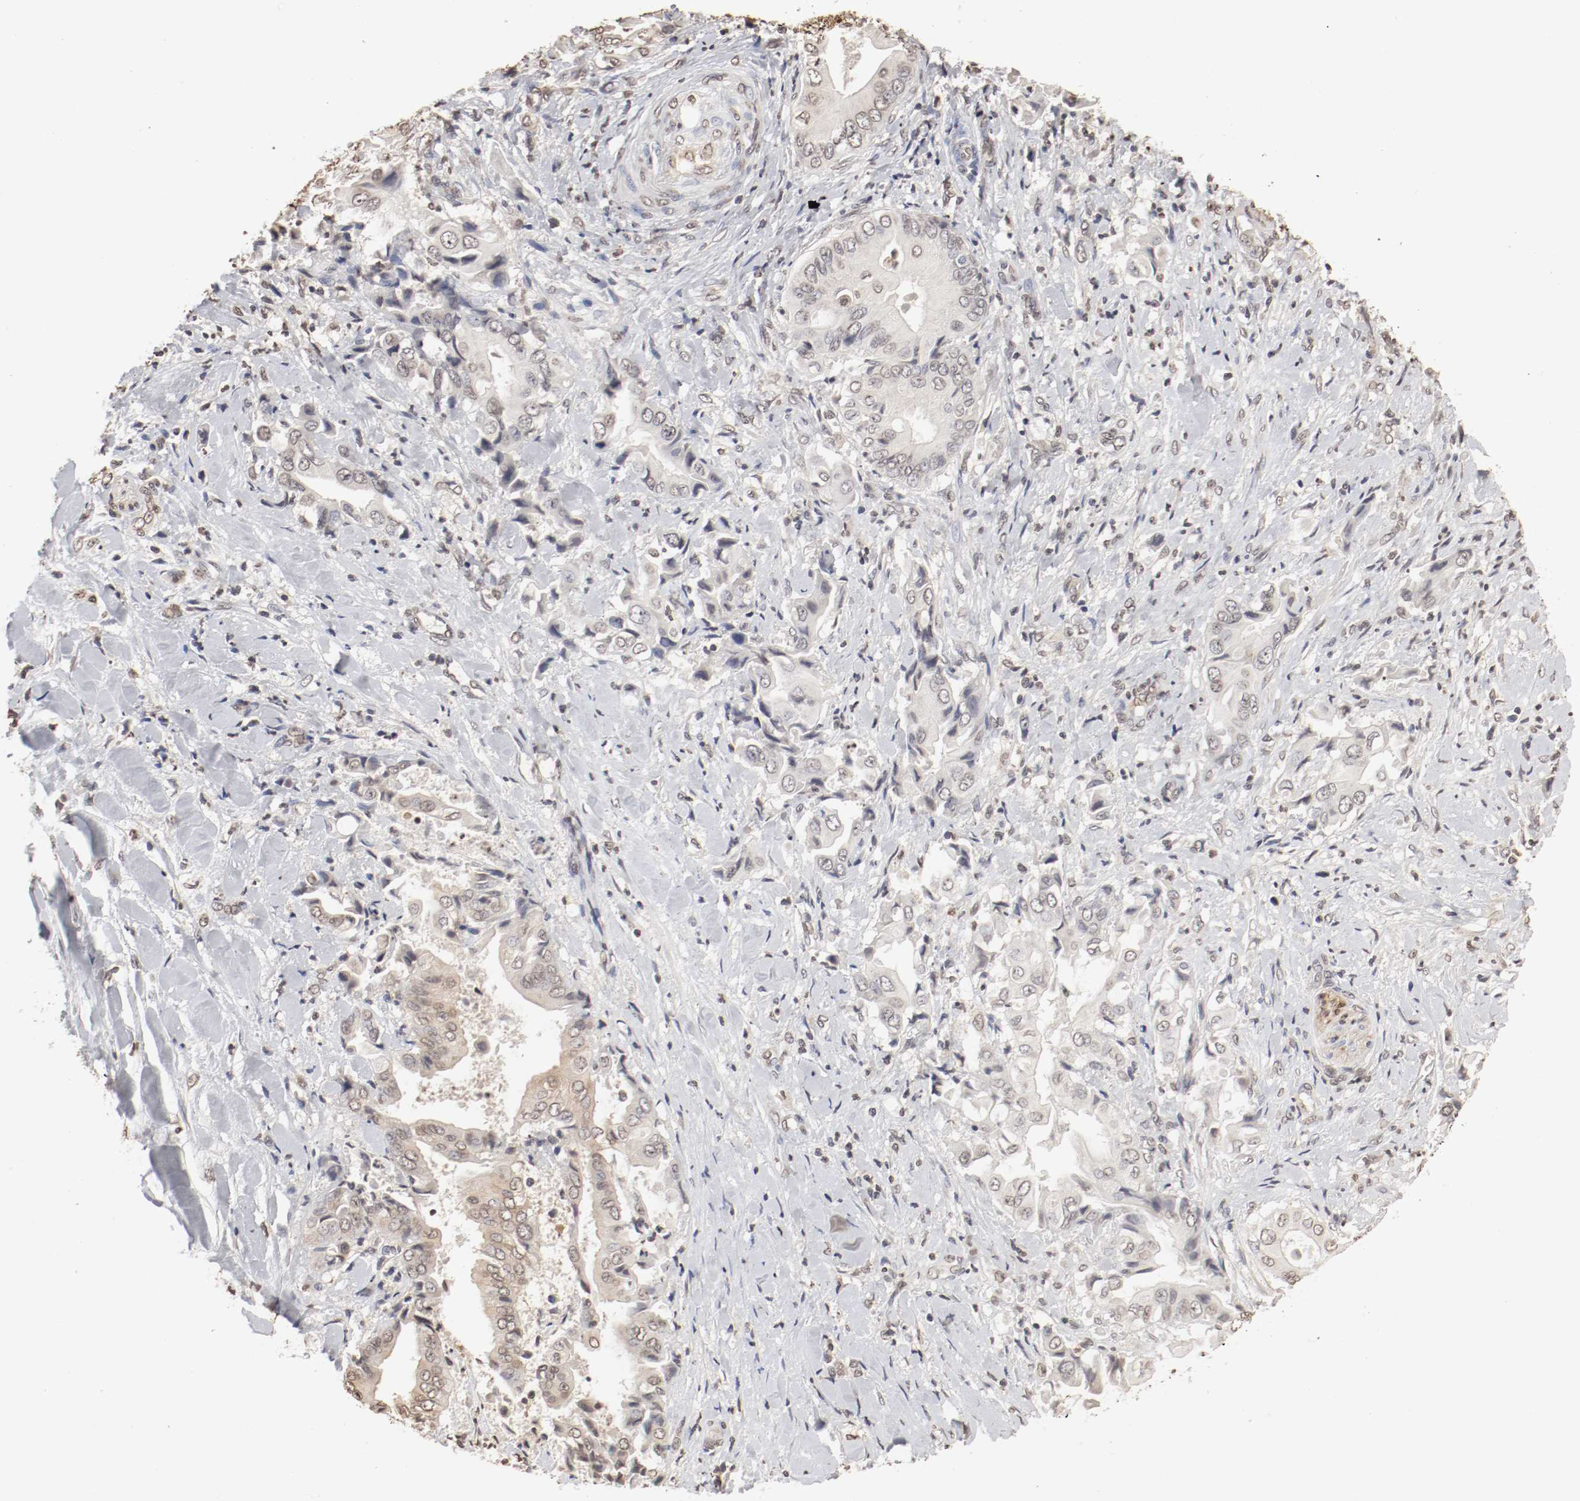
{"staining": {"intensity": "weak", "quantity": "25%-75%", "location": "cytoplasmic/membranous,nuclear"}, "tissue": "liver cancer", "cell_type": "Tumor cells", "image_type": "cancer", "snomed": [{"axis": "morphology", "description": "Cholangiocarcinoma"}, {"axis": "topography", "description": "Liver"}], "caption": "Immunohistochemistry (IHC) histopathology image of liver cancer stained for a protein (brown), which reveals low levels of weak cytoplasmic/membranous and nuclear positivity in about 25%-75% of tumor cells.", "gene": "WASL", "patient": {"sex": "male", "age": 58}}